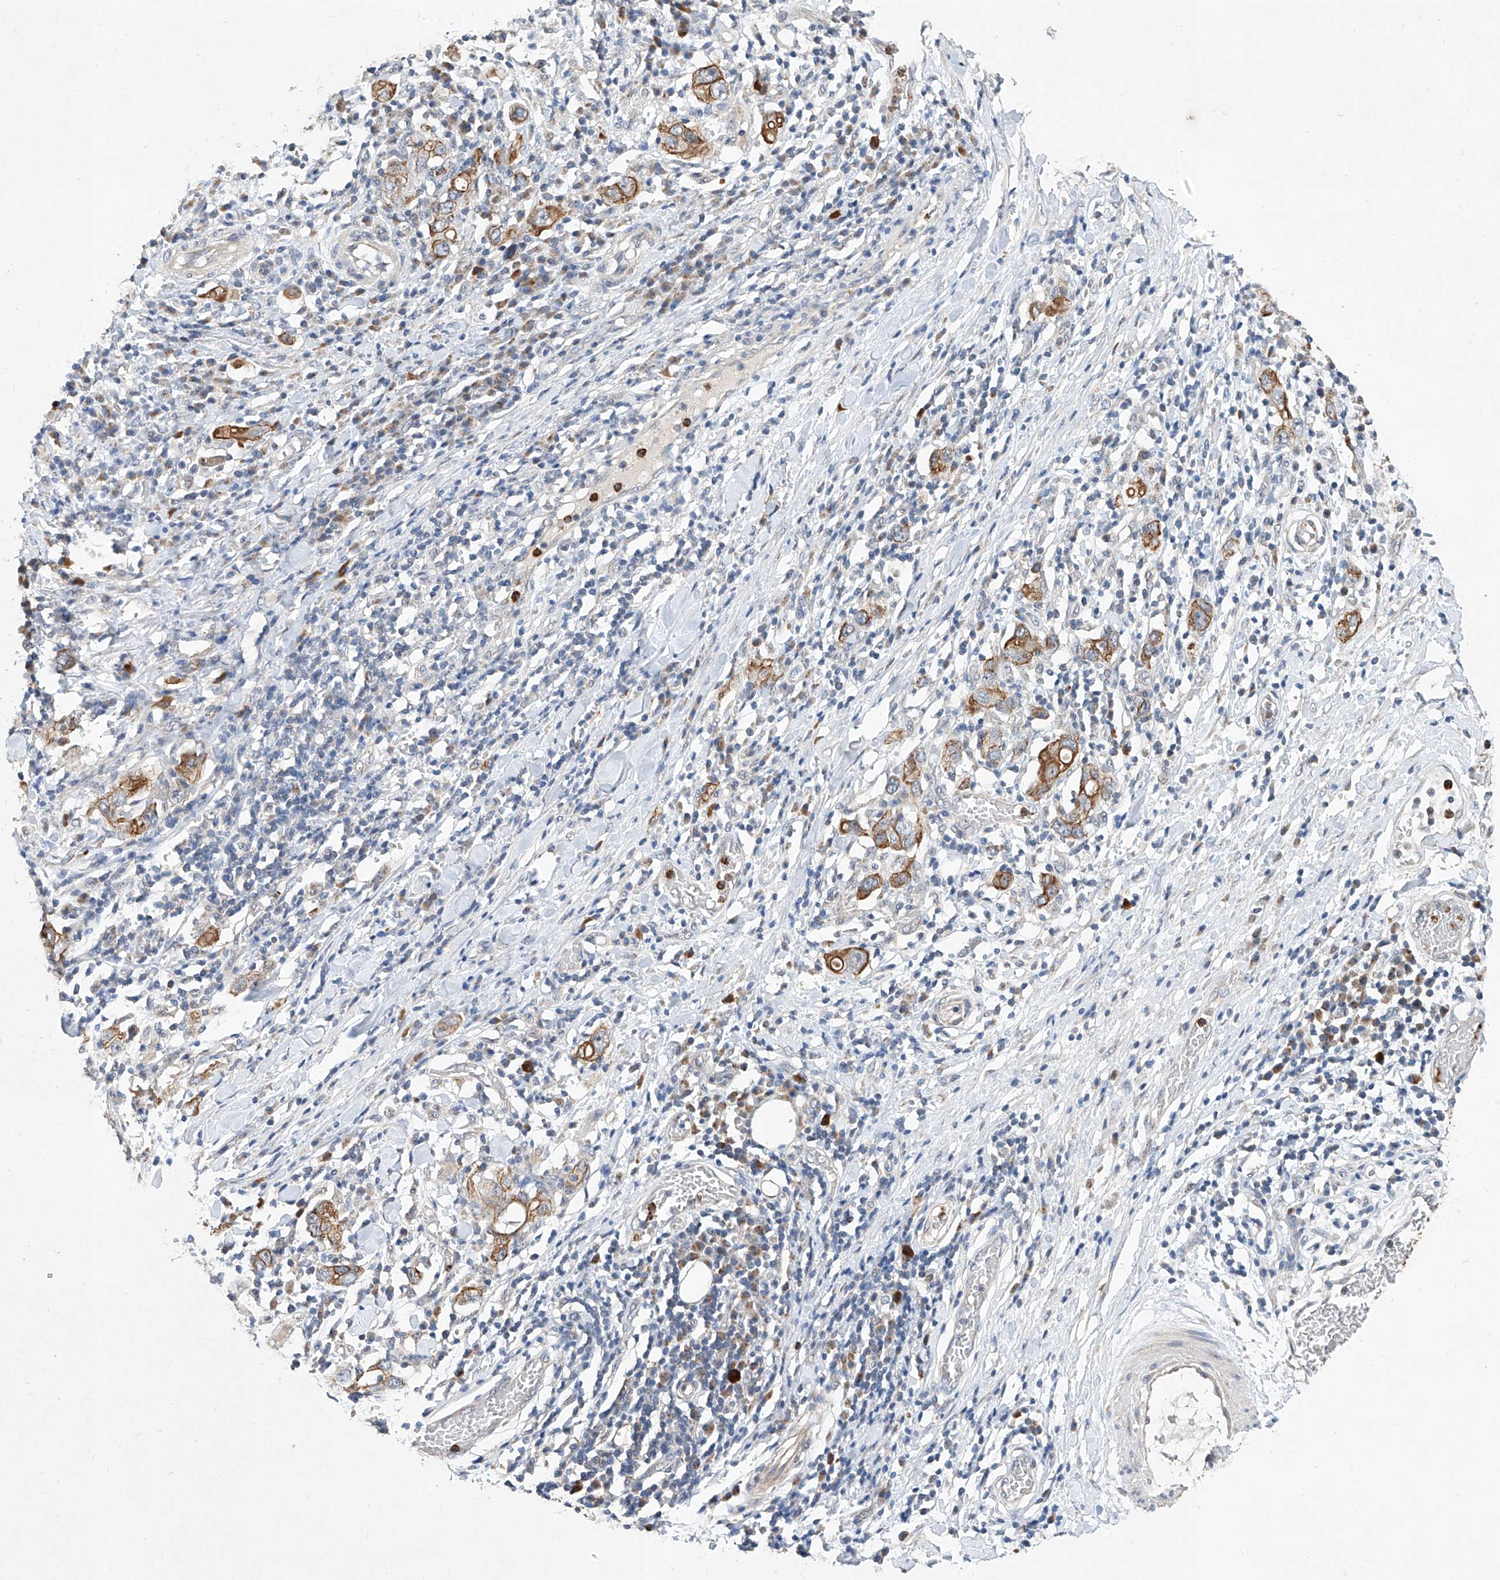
{"staining": {"intensity": "moderate", "quantity": ">75%", "location": "cytoplasmic/membranous"}, "tissue": "stomach cancer", "cell_type": "Tumor cells", "image_type": "cancer", "snomed": [{"axis": "morphology", "description": "Adenocarcinoma, NOS"}, {"axis": "topography", "description": "Stomach, upper"}], "caption": "DAB (3,3'-diaminobenzidine) immunohistochemical staining of human stomach cancer (adenocarcinoma) reveals moderate cytoplasmic/membranous protein expression in approximately >75% of tumor cells.", "gene": "MFSD4B", "patient": {"sex": "male", "age": 62}}